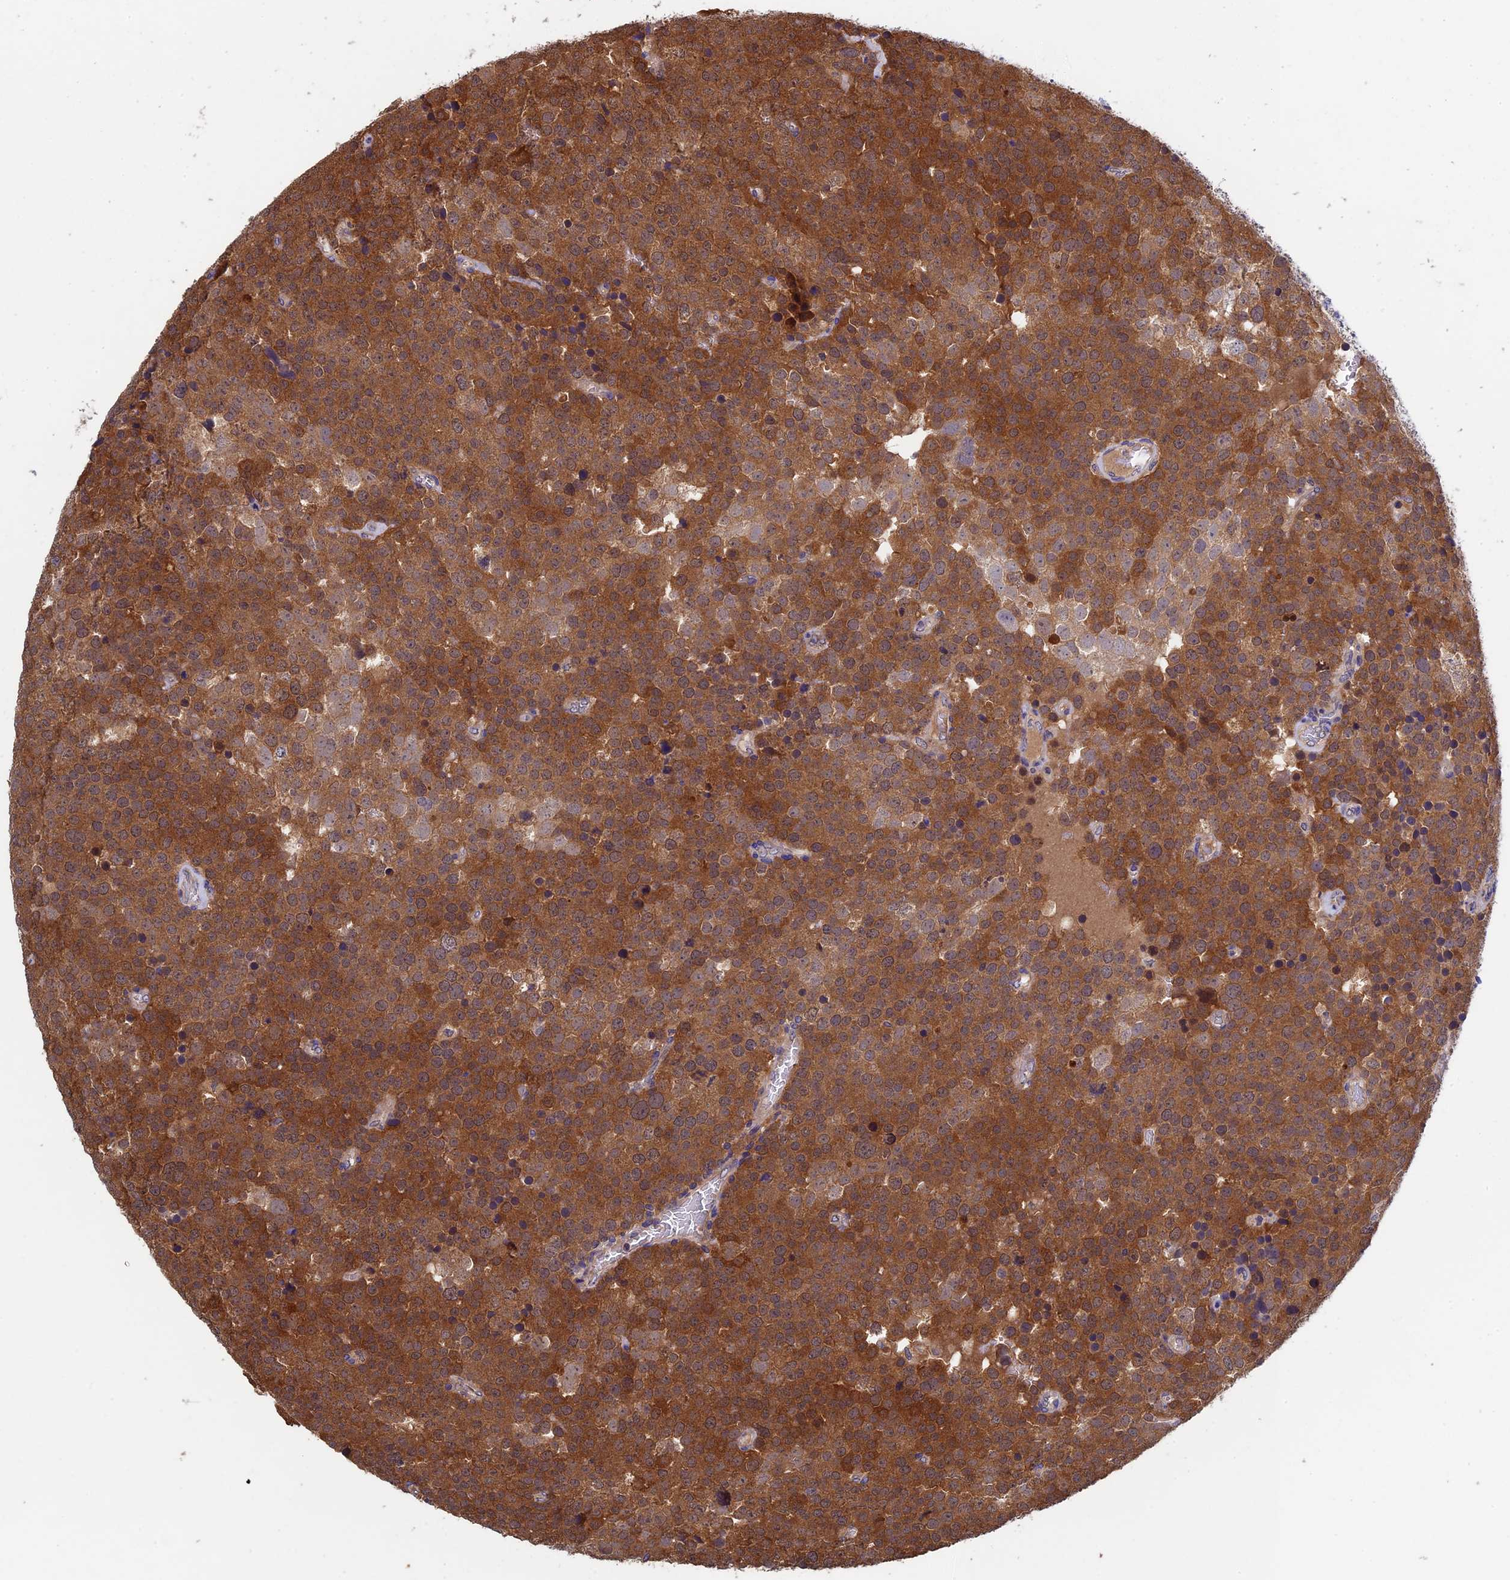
{"staining": {"intensity": "moderate", "quantity": ">75%", "location": "cytoplasmic/membranous"}, "tissue": "testis cancer", "cell_type": "Tumor cells", "image_type": "cancer", "snomed": [{"axis": "morphology", "description": "Seminoma, NOS"}, {"axis": "topography", "description": "Testis"}], "caption": "A brown stain labels moderate cytoplasmic/membranous staining of a protein in human testis cancer (seminoma) tumor cells.", "gene": "LCMT1", "patient": {"sex": "male", "age": 71}}